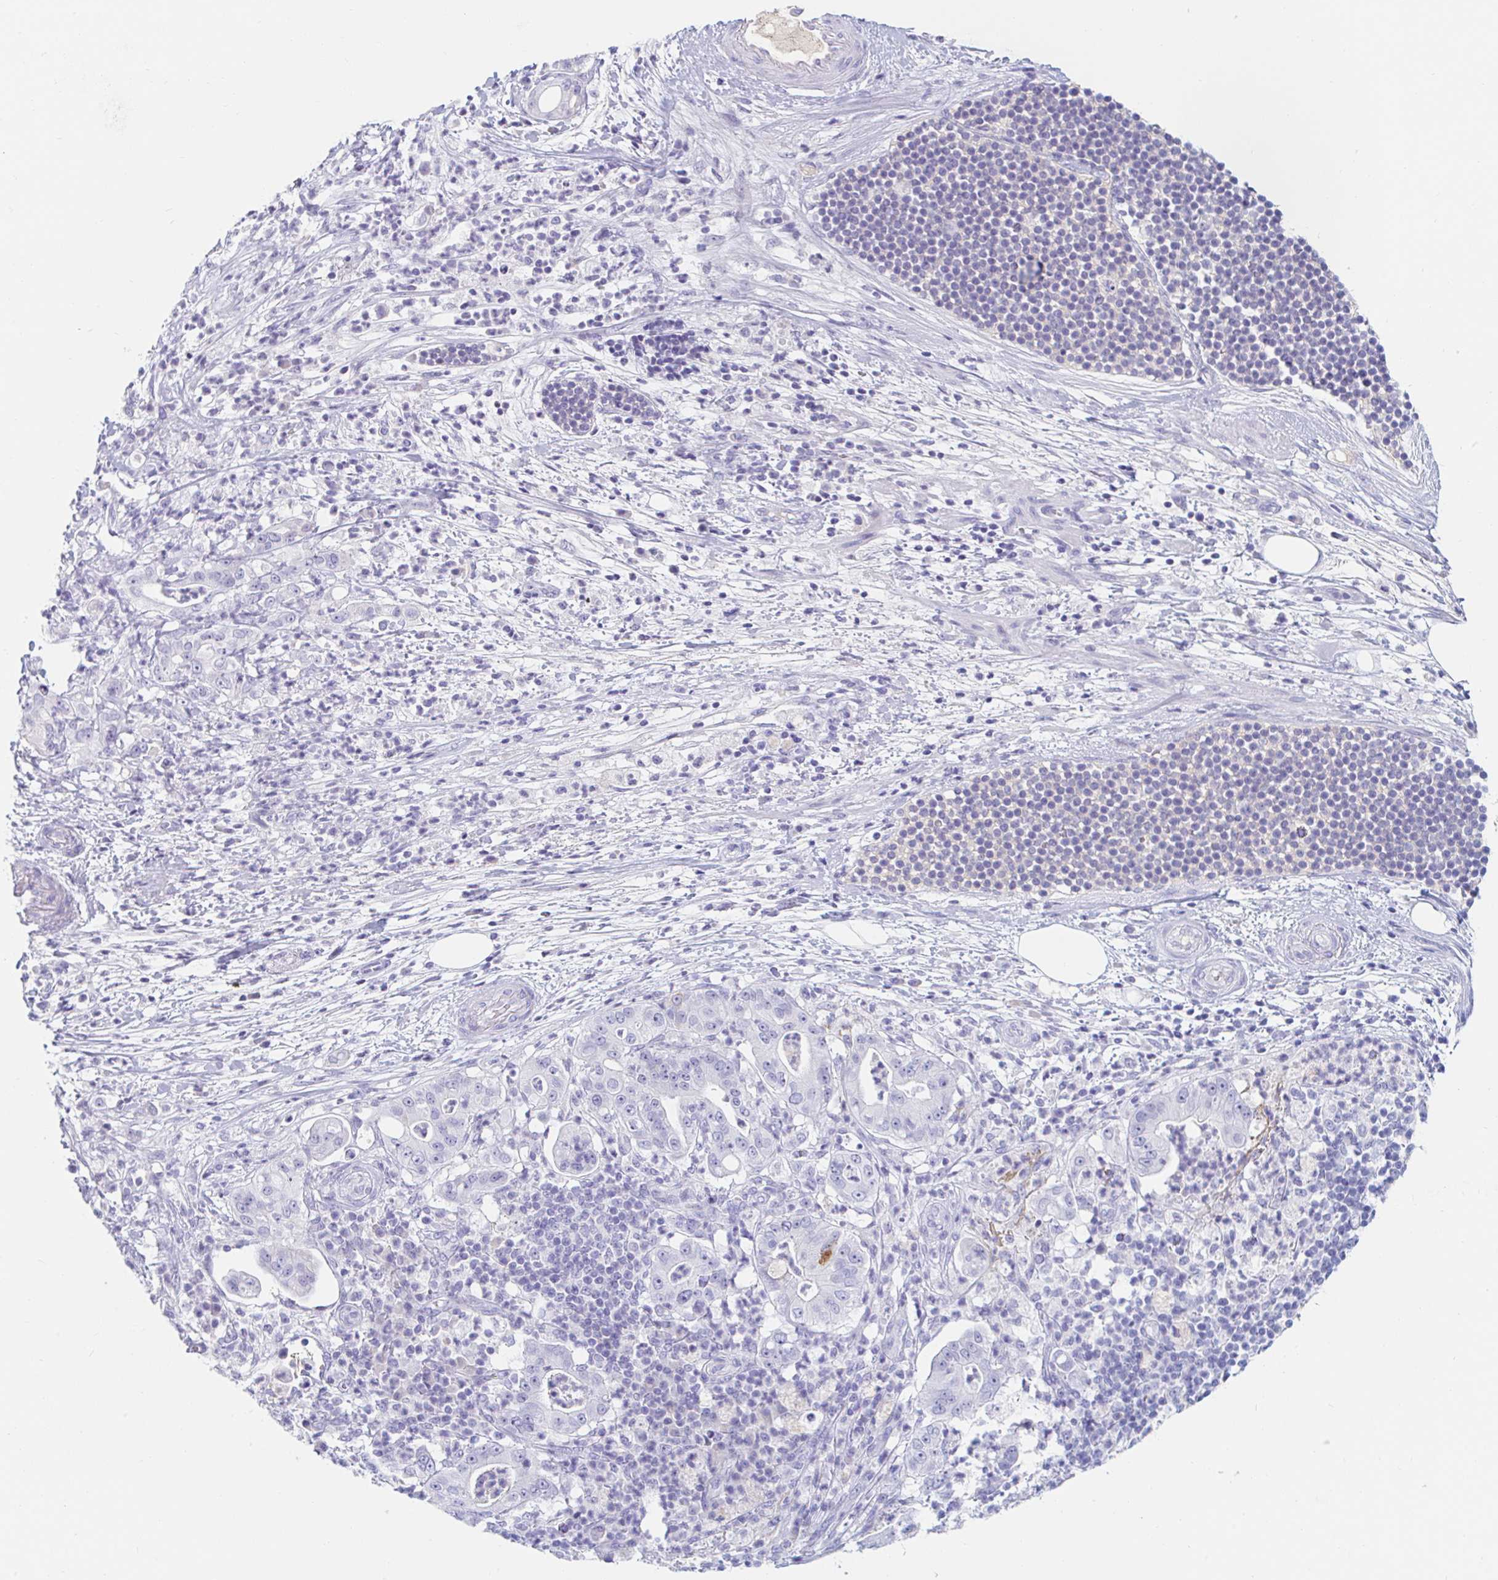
{"staining": {"intensity": "negative", "quantity": "none", "location": "none"}, "tissue": "pancreatic cancer", "cell_type": "Tumor cells", "image_type": "cancer", "snomed": [{"axis": "morphology", "description": "Adenocarcinoma, NOS"}, {"axis": "topography", "description": "Pancreas"}], "caption": "This micrograph is of pancreatic cancer (adenocarcinoma) stained with IHC to label a protein in brown with the nuclei are counter-stained blue. There is no staining in tumor cells.", "gene": "TEX44", "patient": {"sex": "male", "age": 71}}